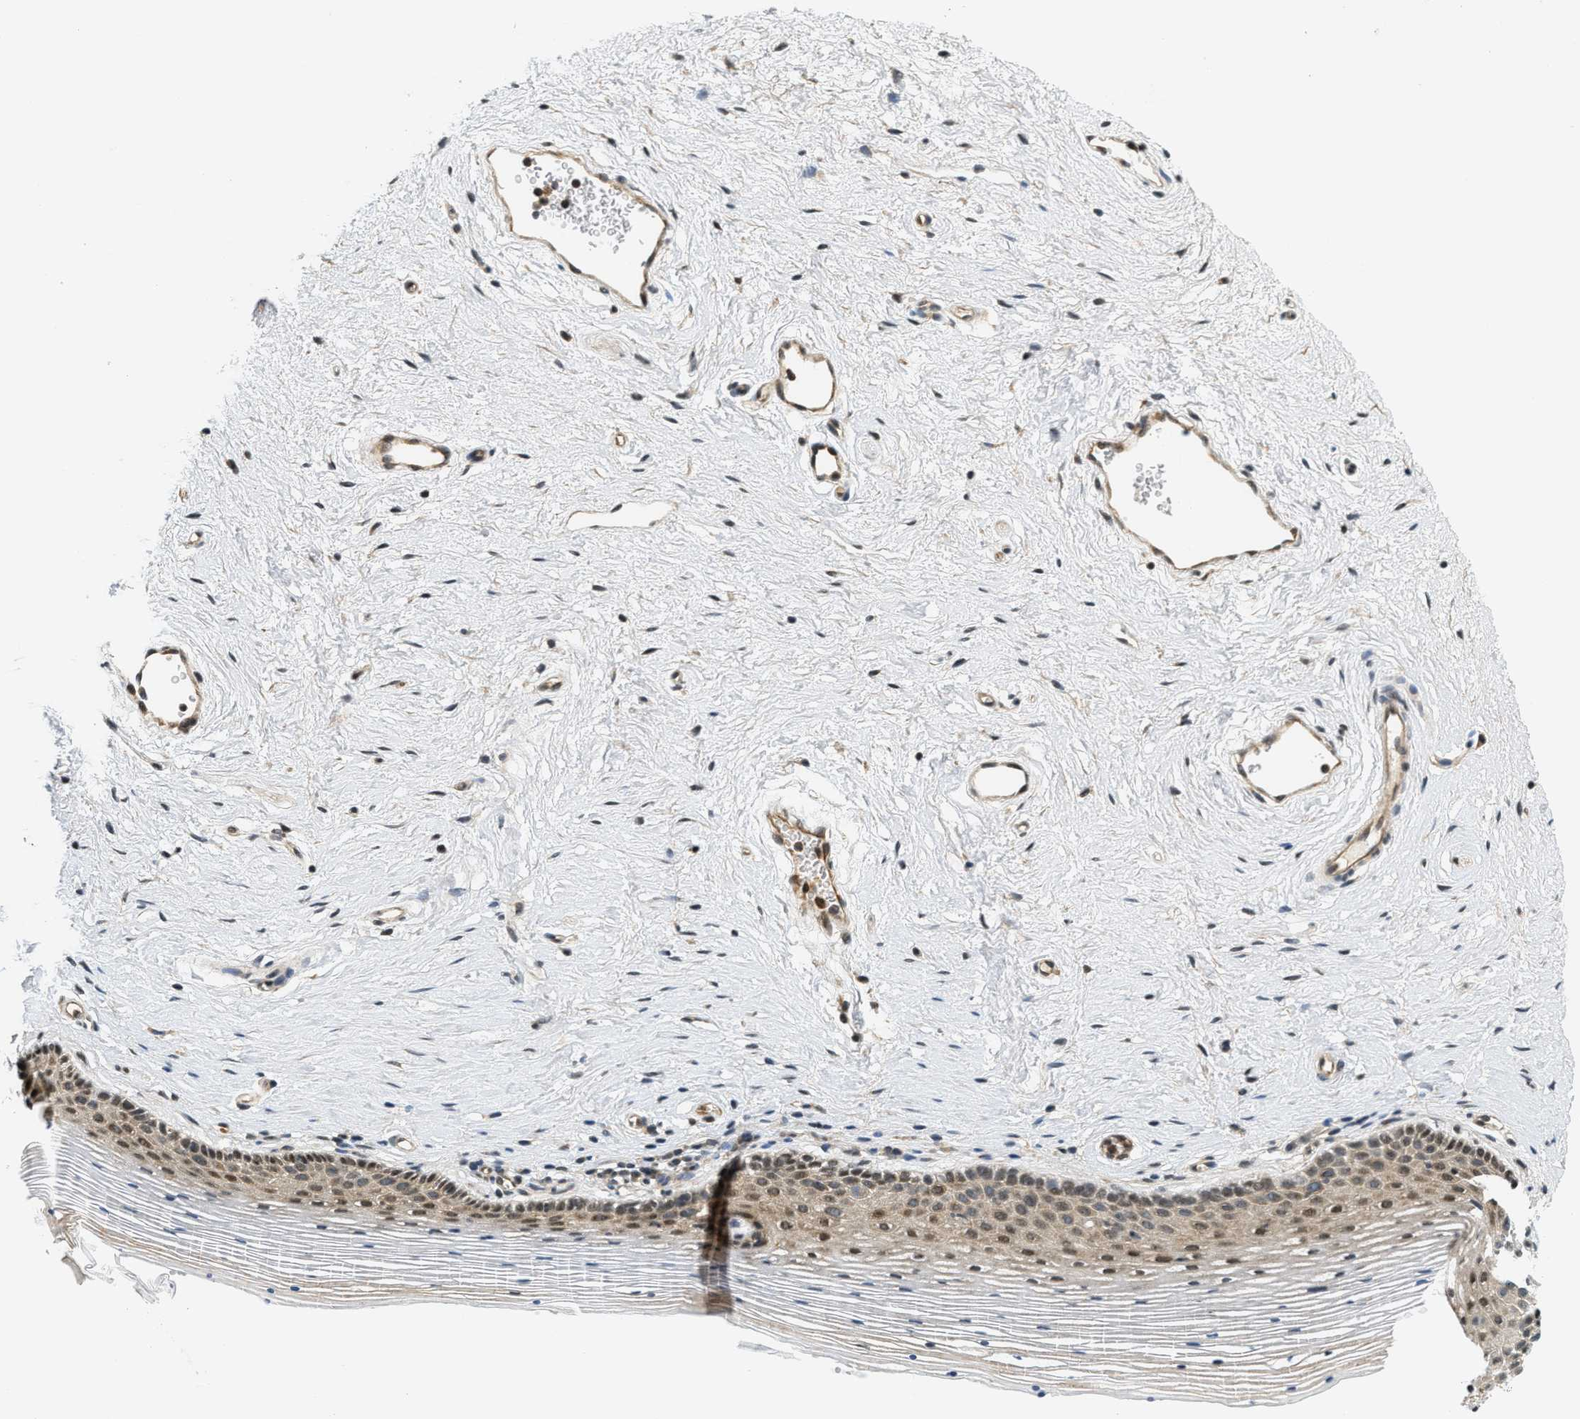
{"staining": {"intensity": "moderate", "quantity": "<25%", "location": "cytoplasmic/membranous,nuclear"}, "tissue": "vagina", "cell_type": "Squamous epithelial cells", "image_type": "normal", "snomed": [{"axis": "morphology", "description": "Normal tissue, NOS"}, {"axis": "topography", "description": "Vagina"}], "caption": "Squamous epithelial cells reveal moderate cytoplasmic/membranous,nuclear positivity in approximately <25% of cells in normal vagina.", "gene": "KMT2A", "patient": {"sex": "female", "age": 32}}